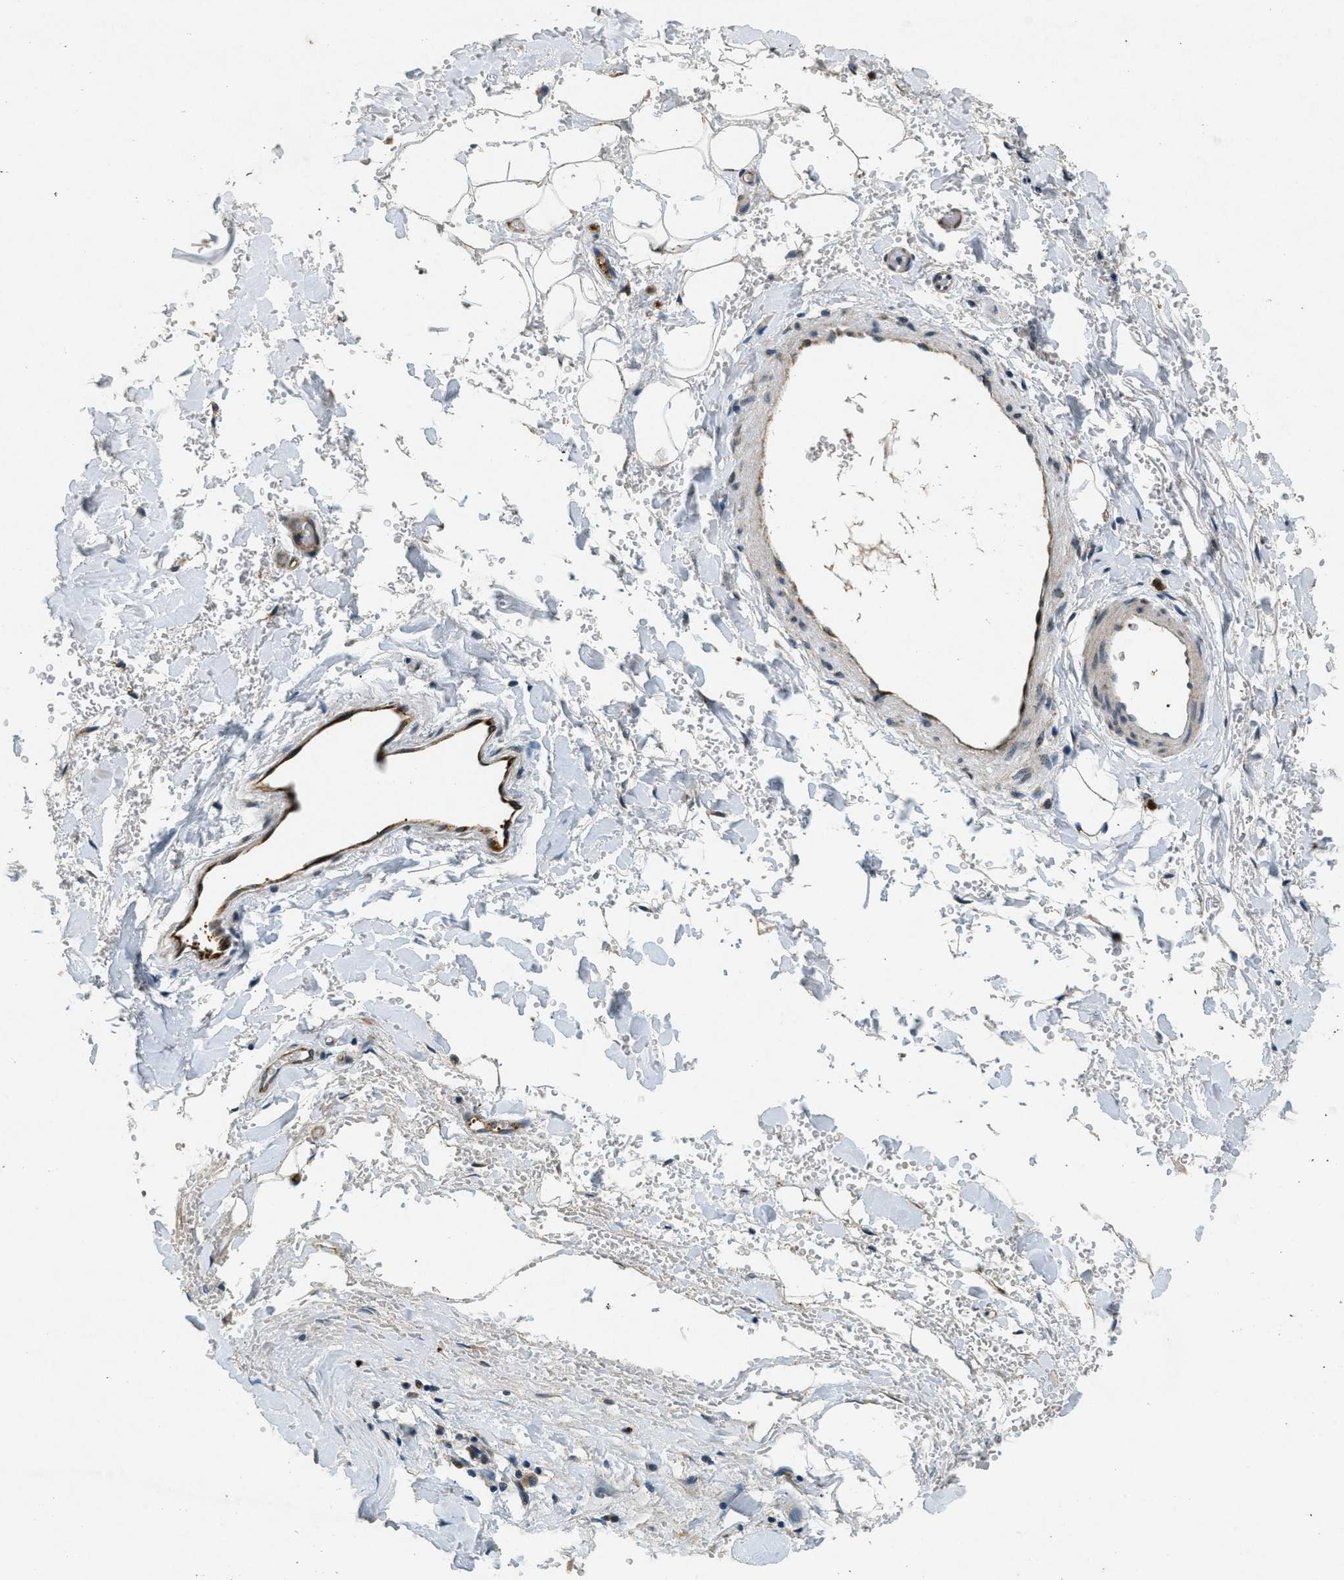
{"staining": {"intensity": "weak", "quantity": "25%-75%", "location": "cytoplasmic/membranous"}, "tissue": "adipose tissue", "cell_type": "Adipocytes", "image_type": "normal", "snomed": [{"axis": "morphology", "description": "Normal tissue, NOS"}, {"axis": "morphology", "description": "Carcinoma, NOS"}, {"axis": "topography", "description": "Pancreas"}, {"axis": "topography", "description": "Peripheral nerve tissue"}], "caption": "Weak cytoplasmic/membranous staining is present in about 25%-75% of adipocytes in normal adipose tissue.", "gene": "RAB3D", "patient": {"sex": "female", "age": 29}}